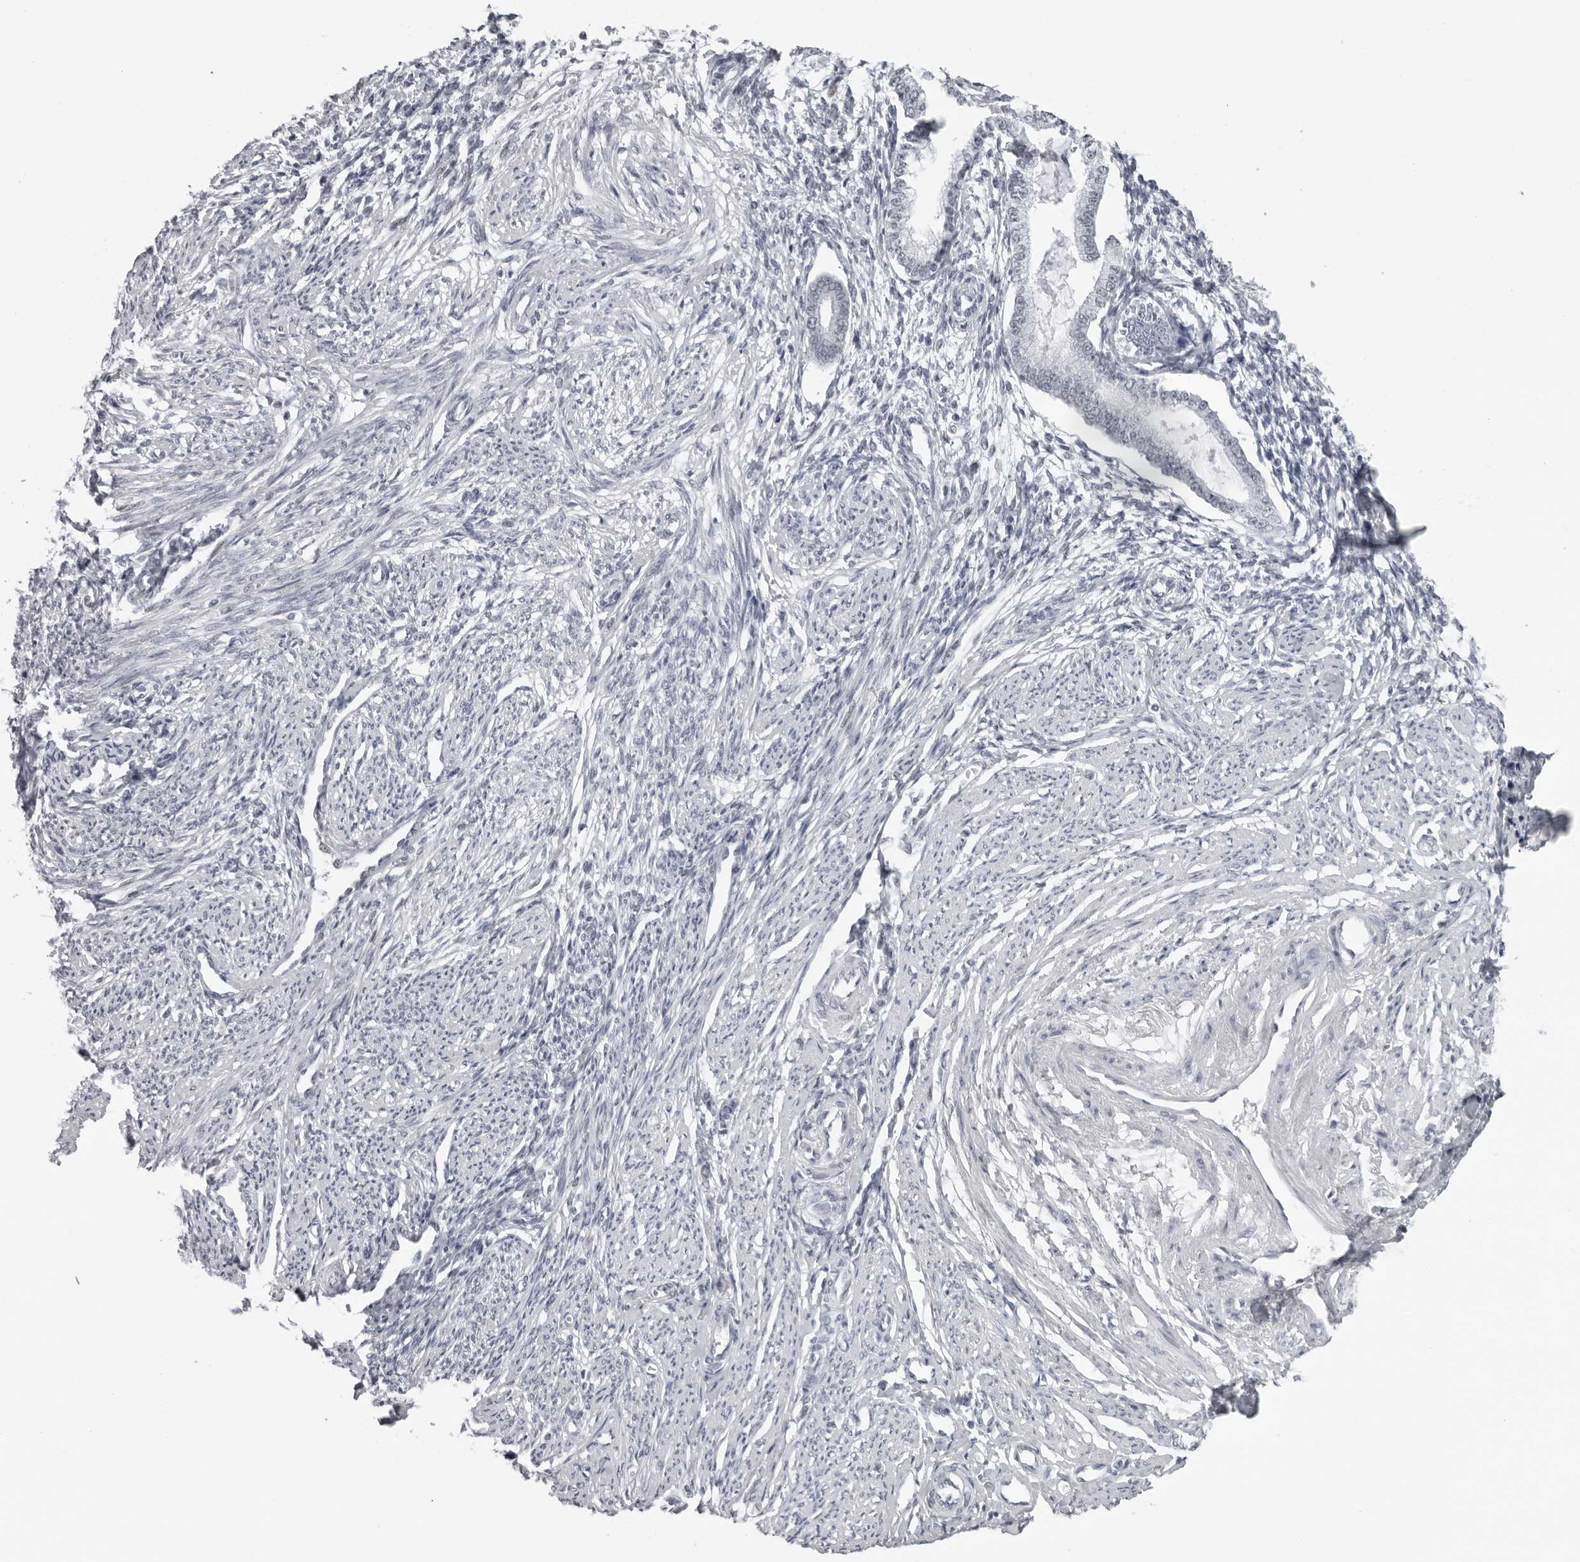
{"staining": {"intensity": "negative", "quantity": "none", "location": "none"}, "tissue": "endometrium", "cell_type": "Cells in endometrial stroma", "image_type": "normal", "snomed": [{"axis": "morphology", "description": "Normal tissue, NOS"}, {"axis": "topography", "description": "Endometrium"}], "caption": "Immunohistochemistry (IHC) of normal endometrium reveals no staining in cells in endometrial stroma. (DAB (3,3'-diaminobenzidine) immunohistochemistry (IHC), high magnification).", "gene": "ESPN", "patient": {"sex": "female", "age": 56}}